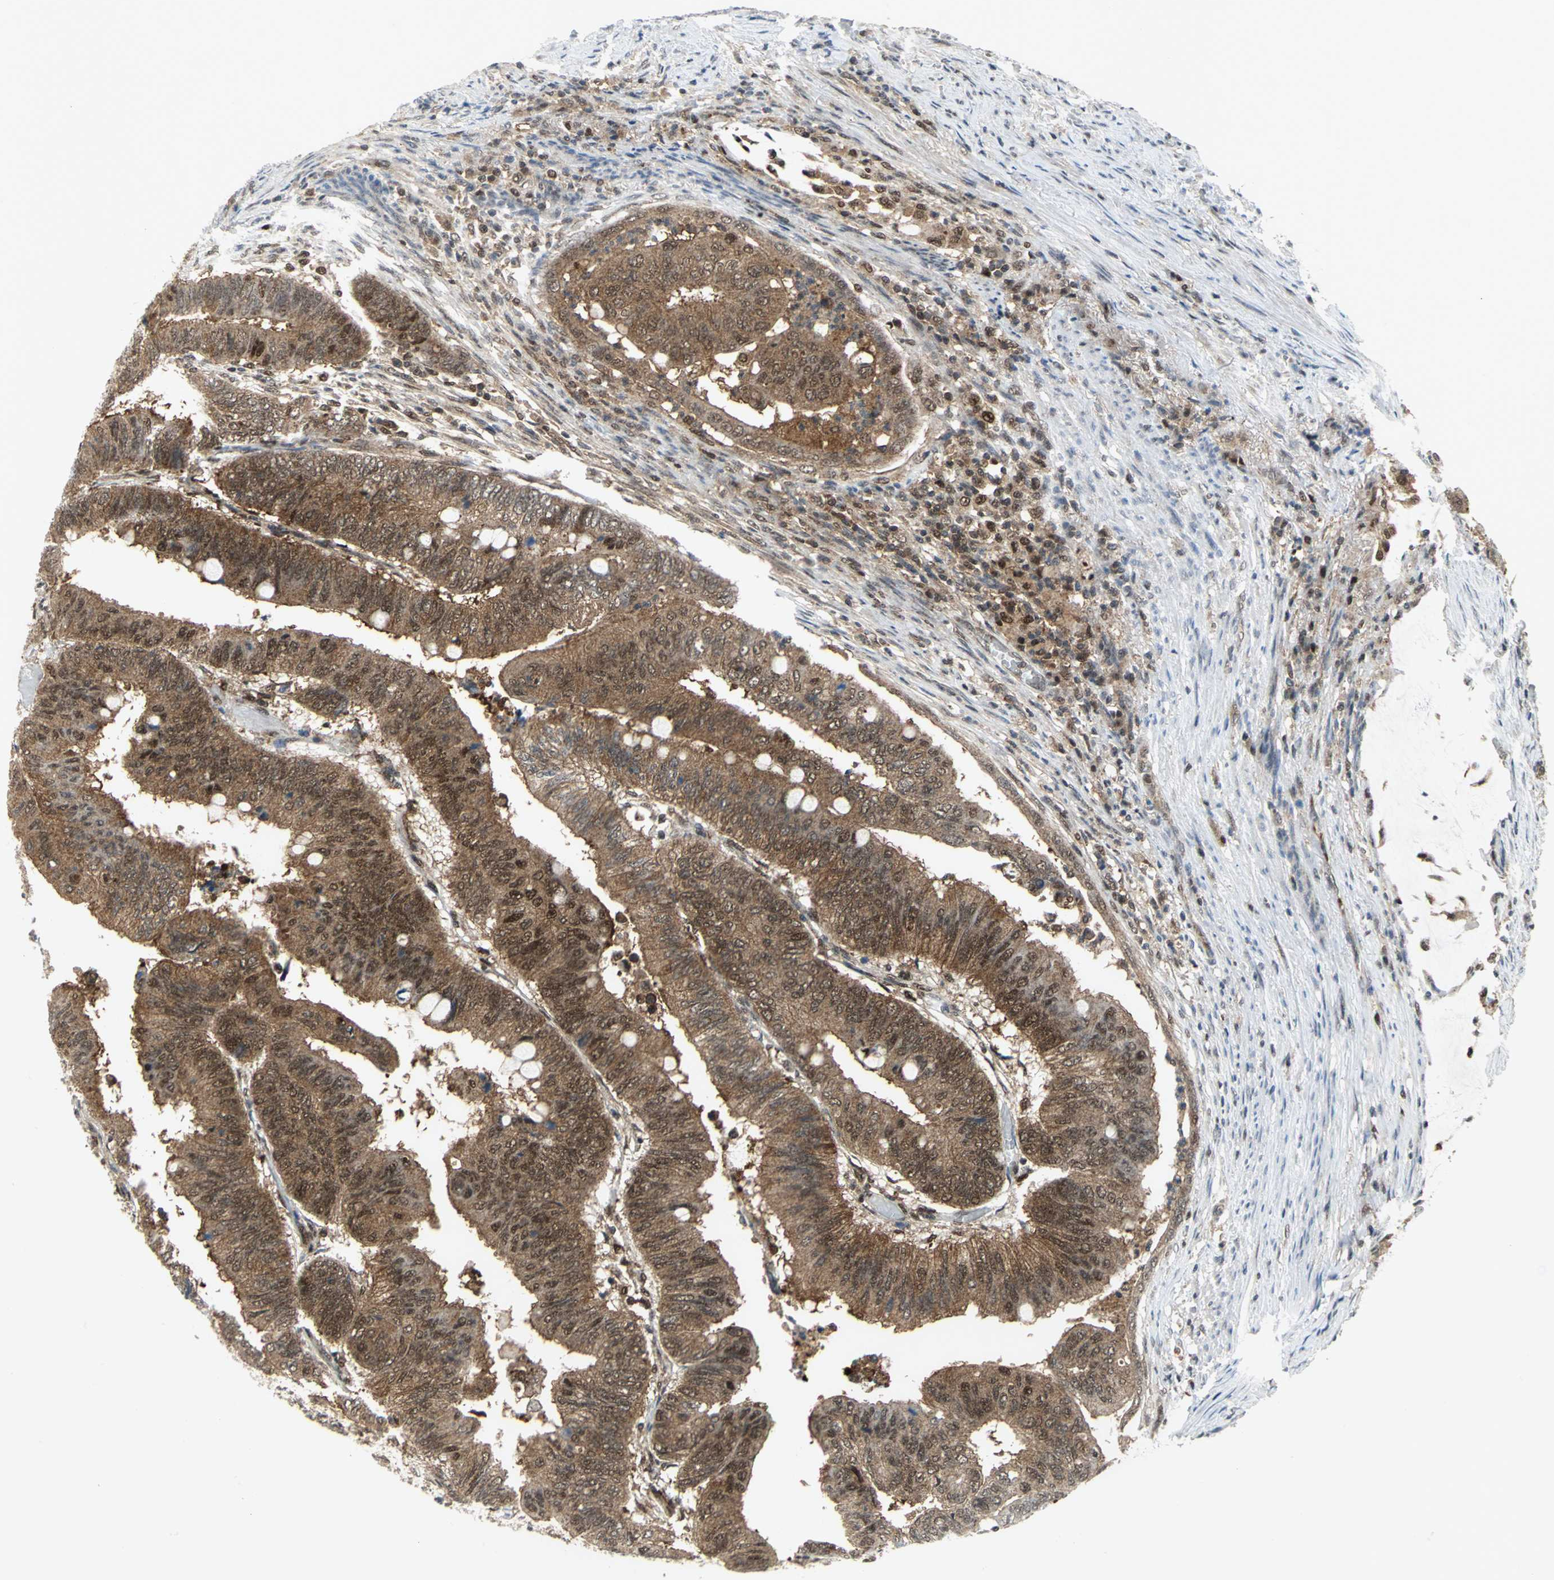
{"staining": {"intensity": "moderate", "quantity": ">75%", "location": "cytoplasmic/membranous,nuclear"}, "tissue": "colorectal cancer", "cell_type": "Tumor cells", "image_type": "cancer", "snomed": [{"axis": "morphology", "description": "Normal tissue, NOS"}, {"axis": "morphology", "description": "Adenocarcinoma, NOS"}, {"axis": "topography", "description": "Rectum"}, {"axis": "topography", "description": "Peripheral nerve tissue"}], "caption": "Colorectal cancer (adenocarcinoma) was stained to show a protein in brown. There is medium levels of moderate cytoplasmic/membranous and nuclear expression in approximately >75% of tumor cells. (DAB (3,3'-diaminobenzidine) = brown stain, brightfield microscopy at high magnification).", "gene": "PSMA4", "patient": {"sex": "male", "age": 92}}